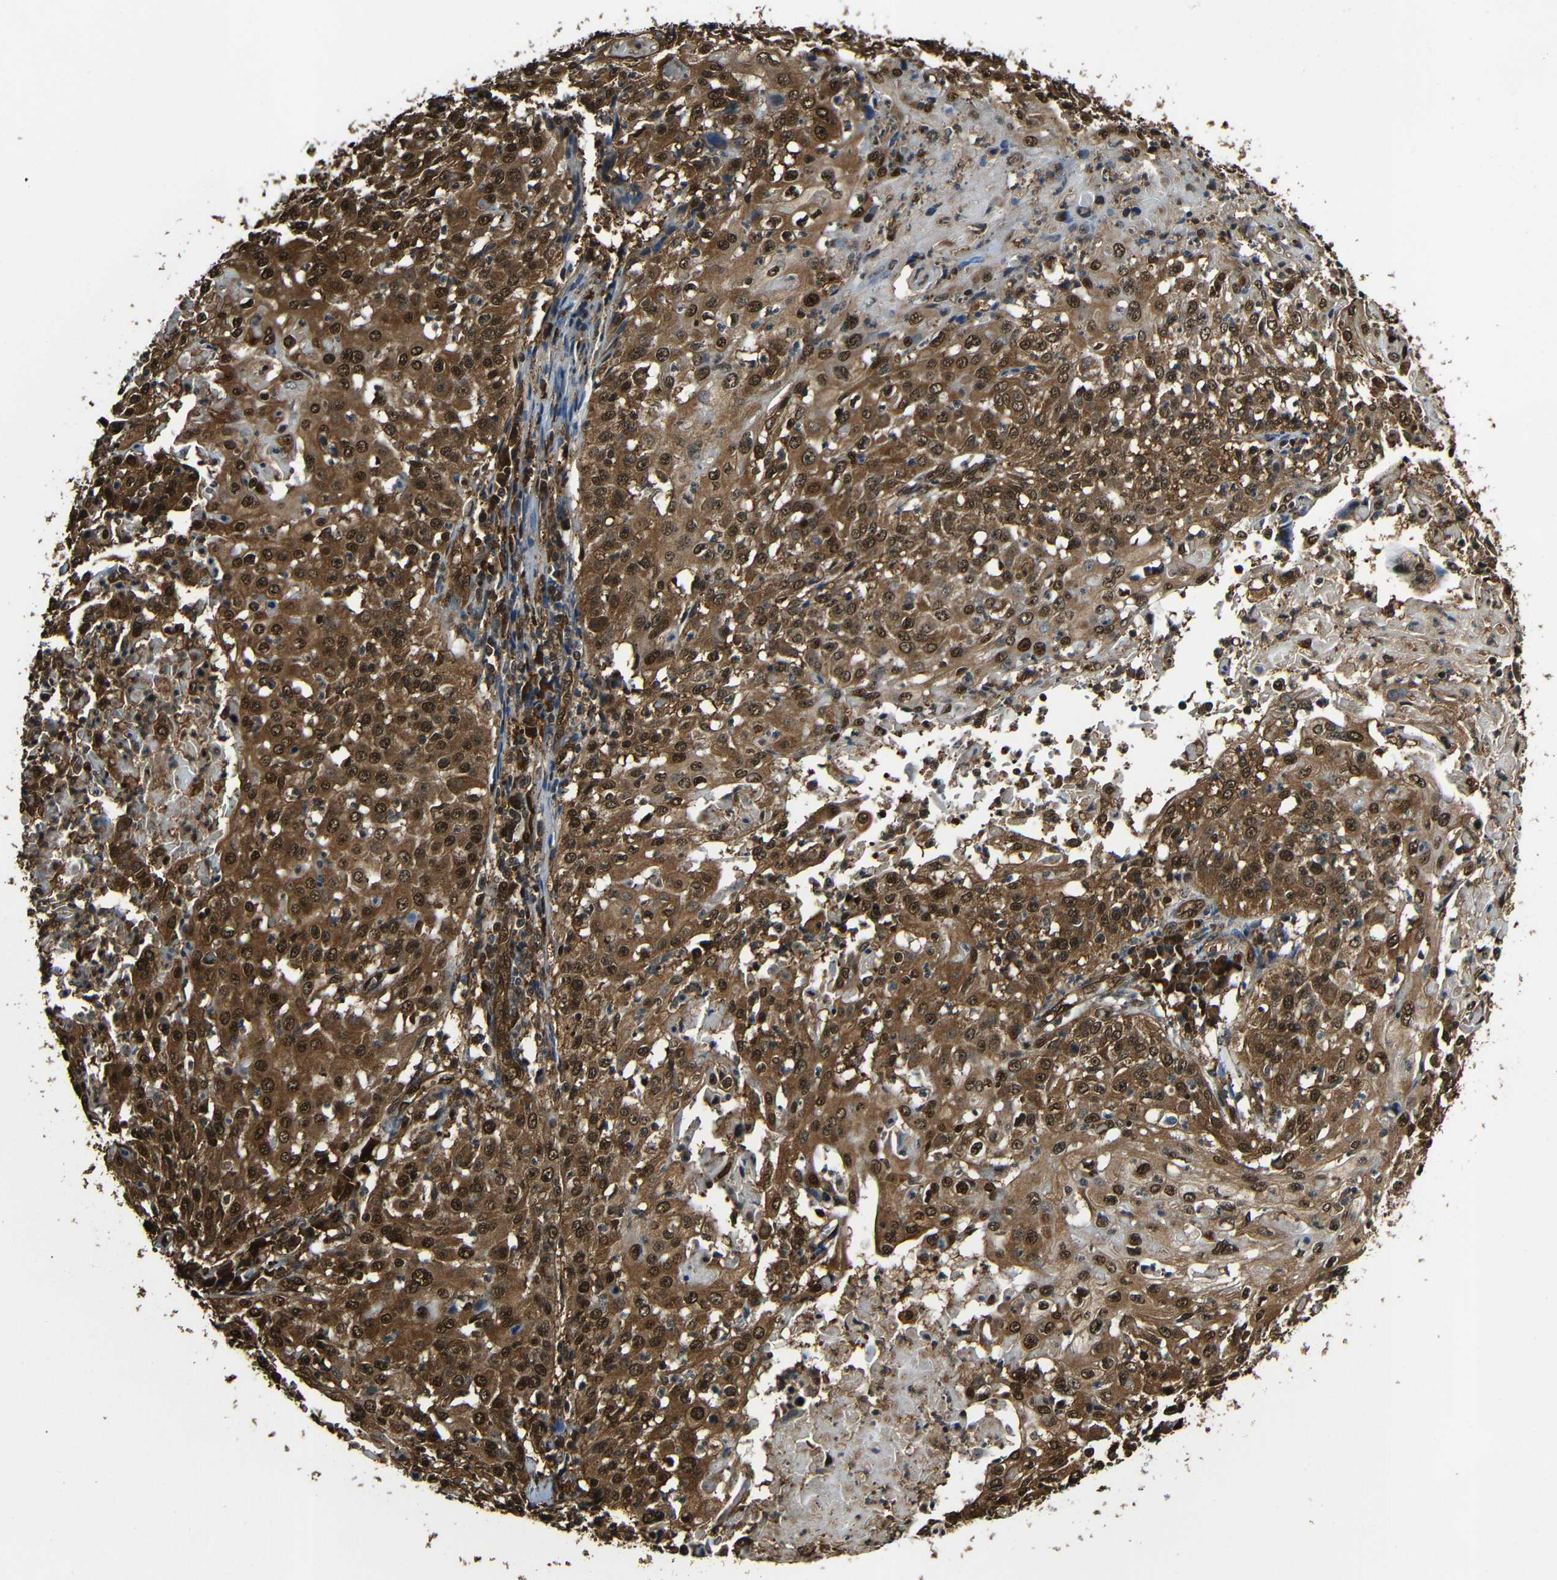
{"staining": {"intensity": "strong", "quantity": ">75%", "location": "cytoplasmic/membranous,nuclear"}, "tissue": "cervical cancer", "cell_type": "Tumor cells", "image_type": "cancer", "snomed": [{"axis": "morphology", "description": "Squamous cell carcinoma, NOS"}, {"axis": "topography", "description": "Cervix"}], "caption": "IHC of cervical cancer demonstrates high levels of strong cytoplasmic/membranous and nuclear expression in approximately >75% of tumor cells.", "gene": "VCP", "patient": {"sex": "female", "age": 39}}